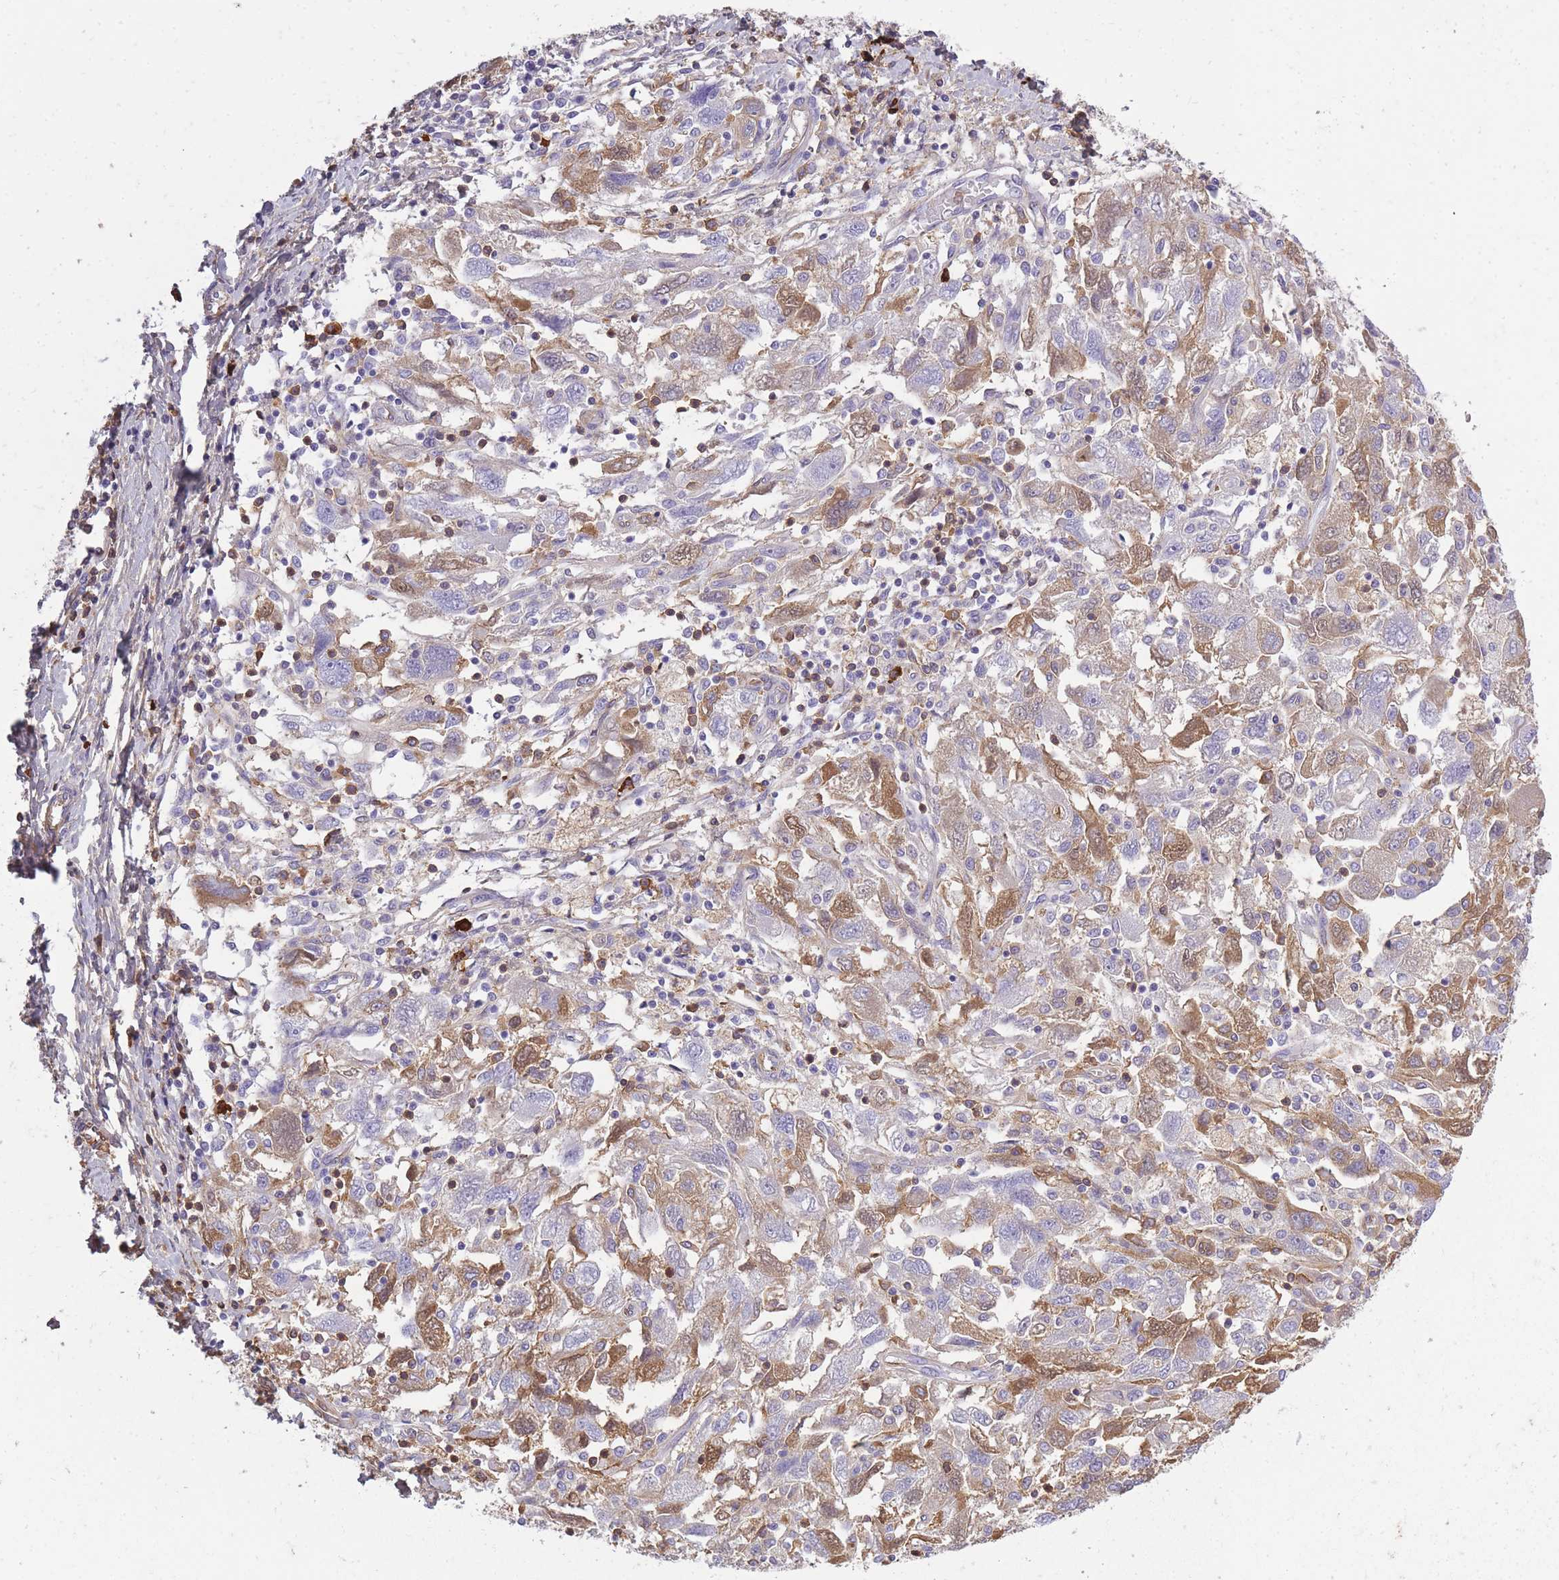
{"staining": {"intensity": "moderate", "quantity": "25%-75%", "location": "cytoplasmic/membranous"}, "tissue": "ovarian cancer", "cell_type": "Tumor cells", "image_type": "cancer", "snomed": [{"axis": "morphology", "description": "Carcinoma, NOS"}, {"axis": "morphology", "description": "Cystadenocarcinoma, serous, NOS"}, {"axis": "topography", "description": "Ovary"}], "caption": "Protein expression analysis of human ovarian cancer (carcinoma) reveals moderate cytoplasmic/membranous positivity in approximately 25%-75% of tumor cells. The staining was performed using DAB (3,3'-diaminobenzidine) to visualize the protein expression in brown, while the nuclei were stained in blue with hematoxylin (Magnification: 20x).", "gene": "IGKV1D-42", "patient": {"sex": "female", "age": 69}}